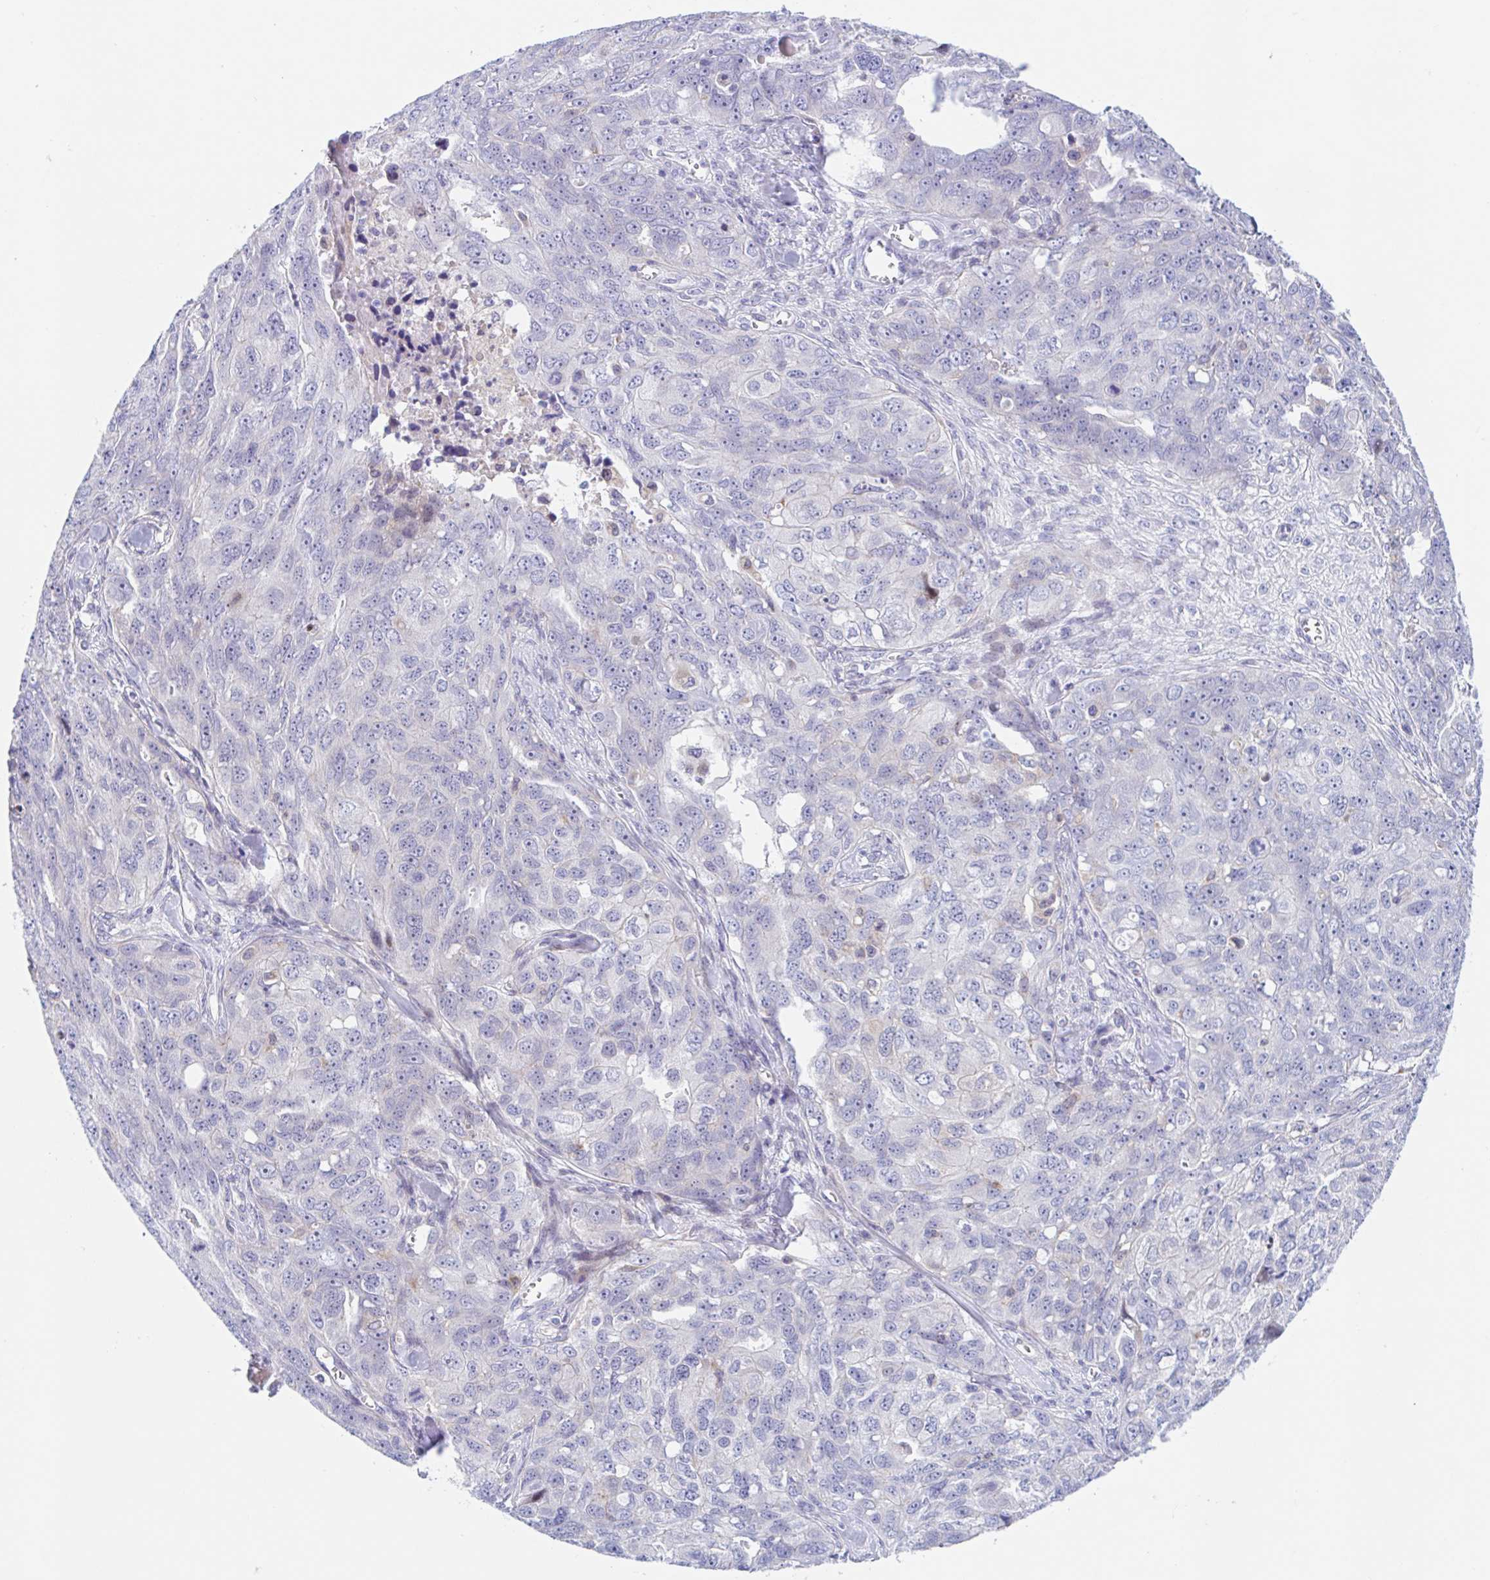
{"staining": {"intensity": "negative", "quantity": "none", "location": "none"}, "tissue": "ovarian cancer", "cell_type": "Tumor cells", "image_type": "cancer", "snomed": [{"axis": "morphology", "description": "Carcinoma, endometroid"}, {"axis": "topography", "description": "Ovary"}], "caption": "Human ovarian cancer (endometroid carcinoma) stained for a protein using immunohistochemistry displays no expression in tumor cells.", "gene": "TMEM86A", "patient": {"sex": "female", "age": 70}}